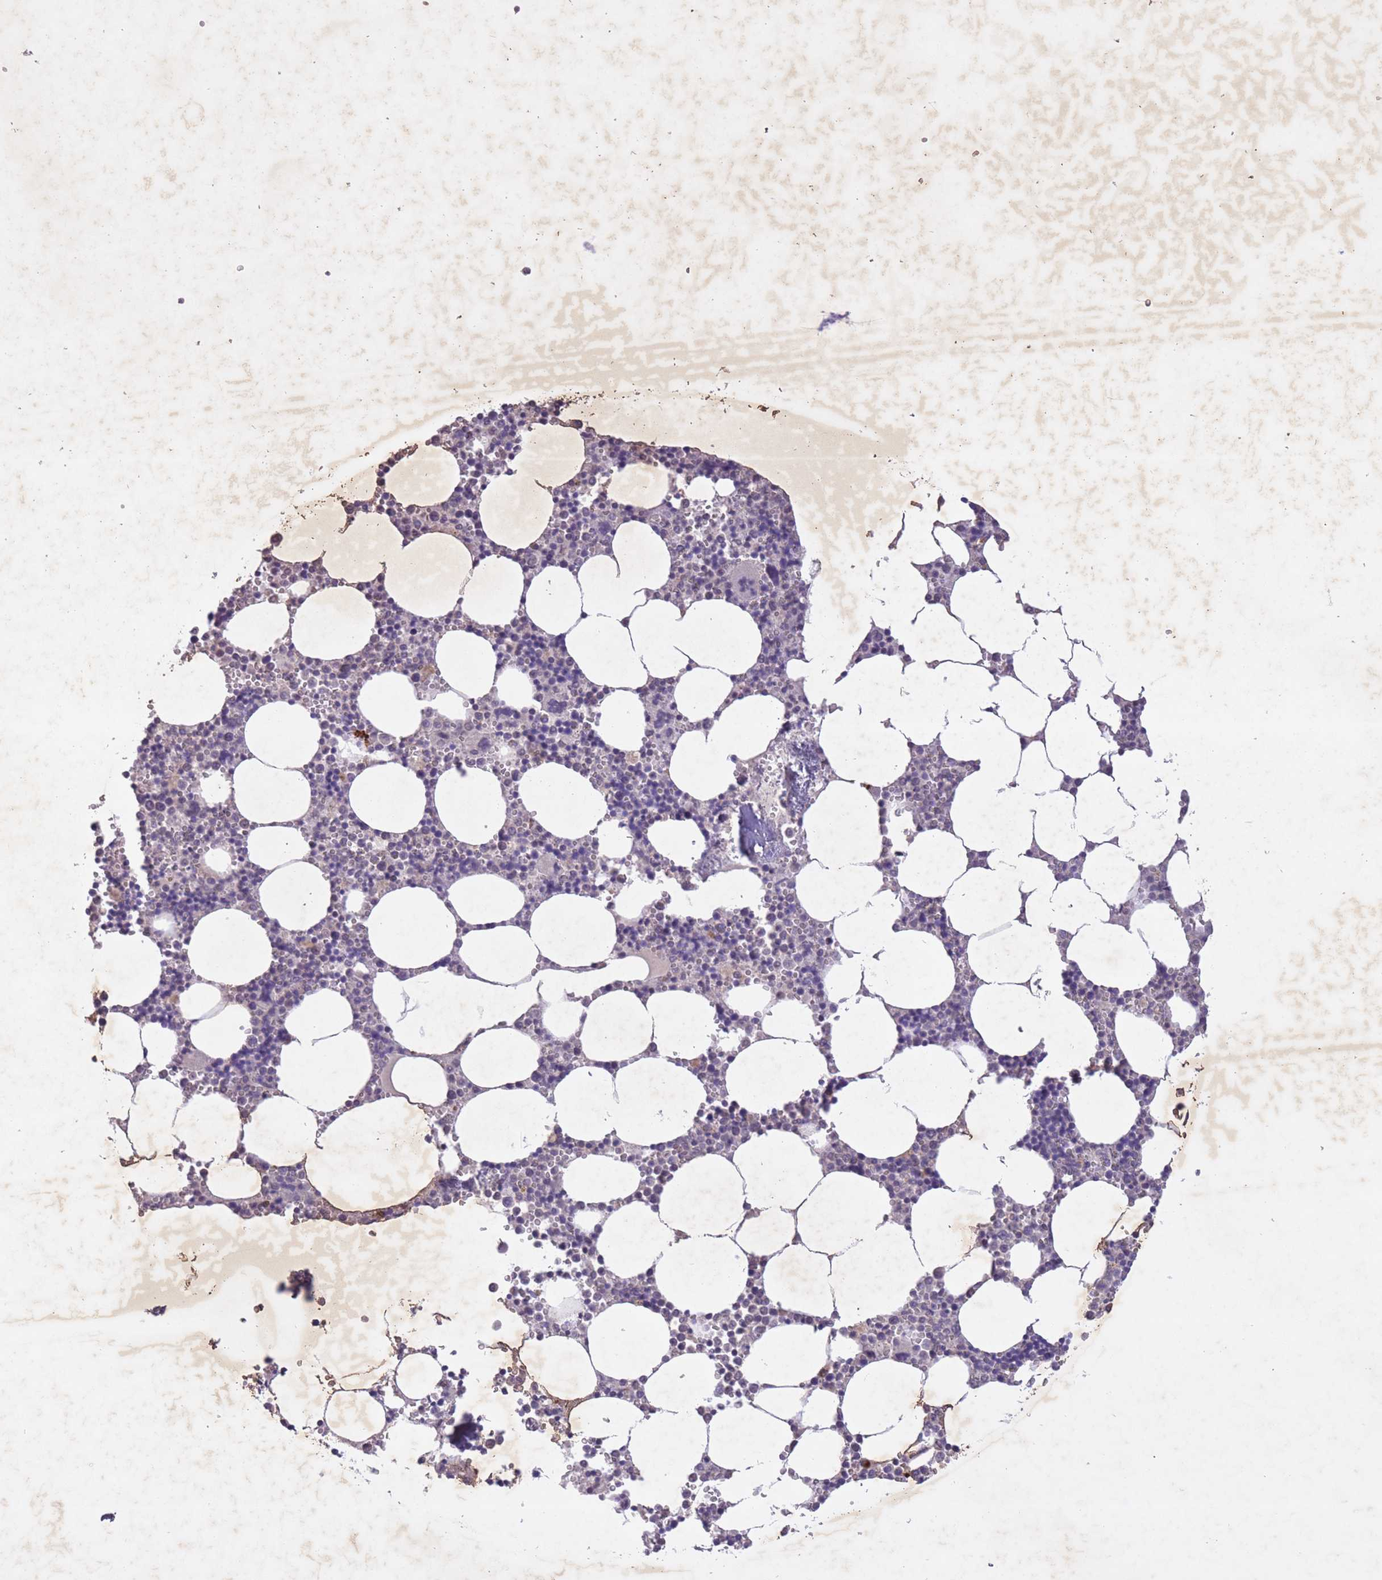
{"staining": {"intensity": "negative", "quantity": "none", "location": "none"}, "tissue": "bone marrow", "cell_type": "Hematopoietic cells", "image_type": "normal", "snomed": [{"axis": "morphology", "description": "Normal tissue, NOS"}, {"axis": "topography", "description": "Bone marrow"}], "caption": "The image reveals no staining of hematopoietic cells in normal bone marrow.", "gene": "CBX6", "patient": {"sex": "male", "age": 54}}